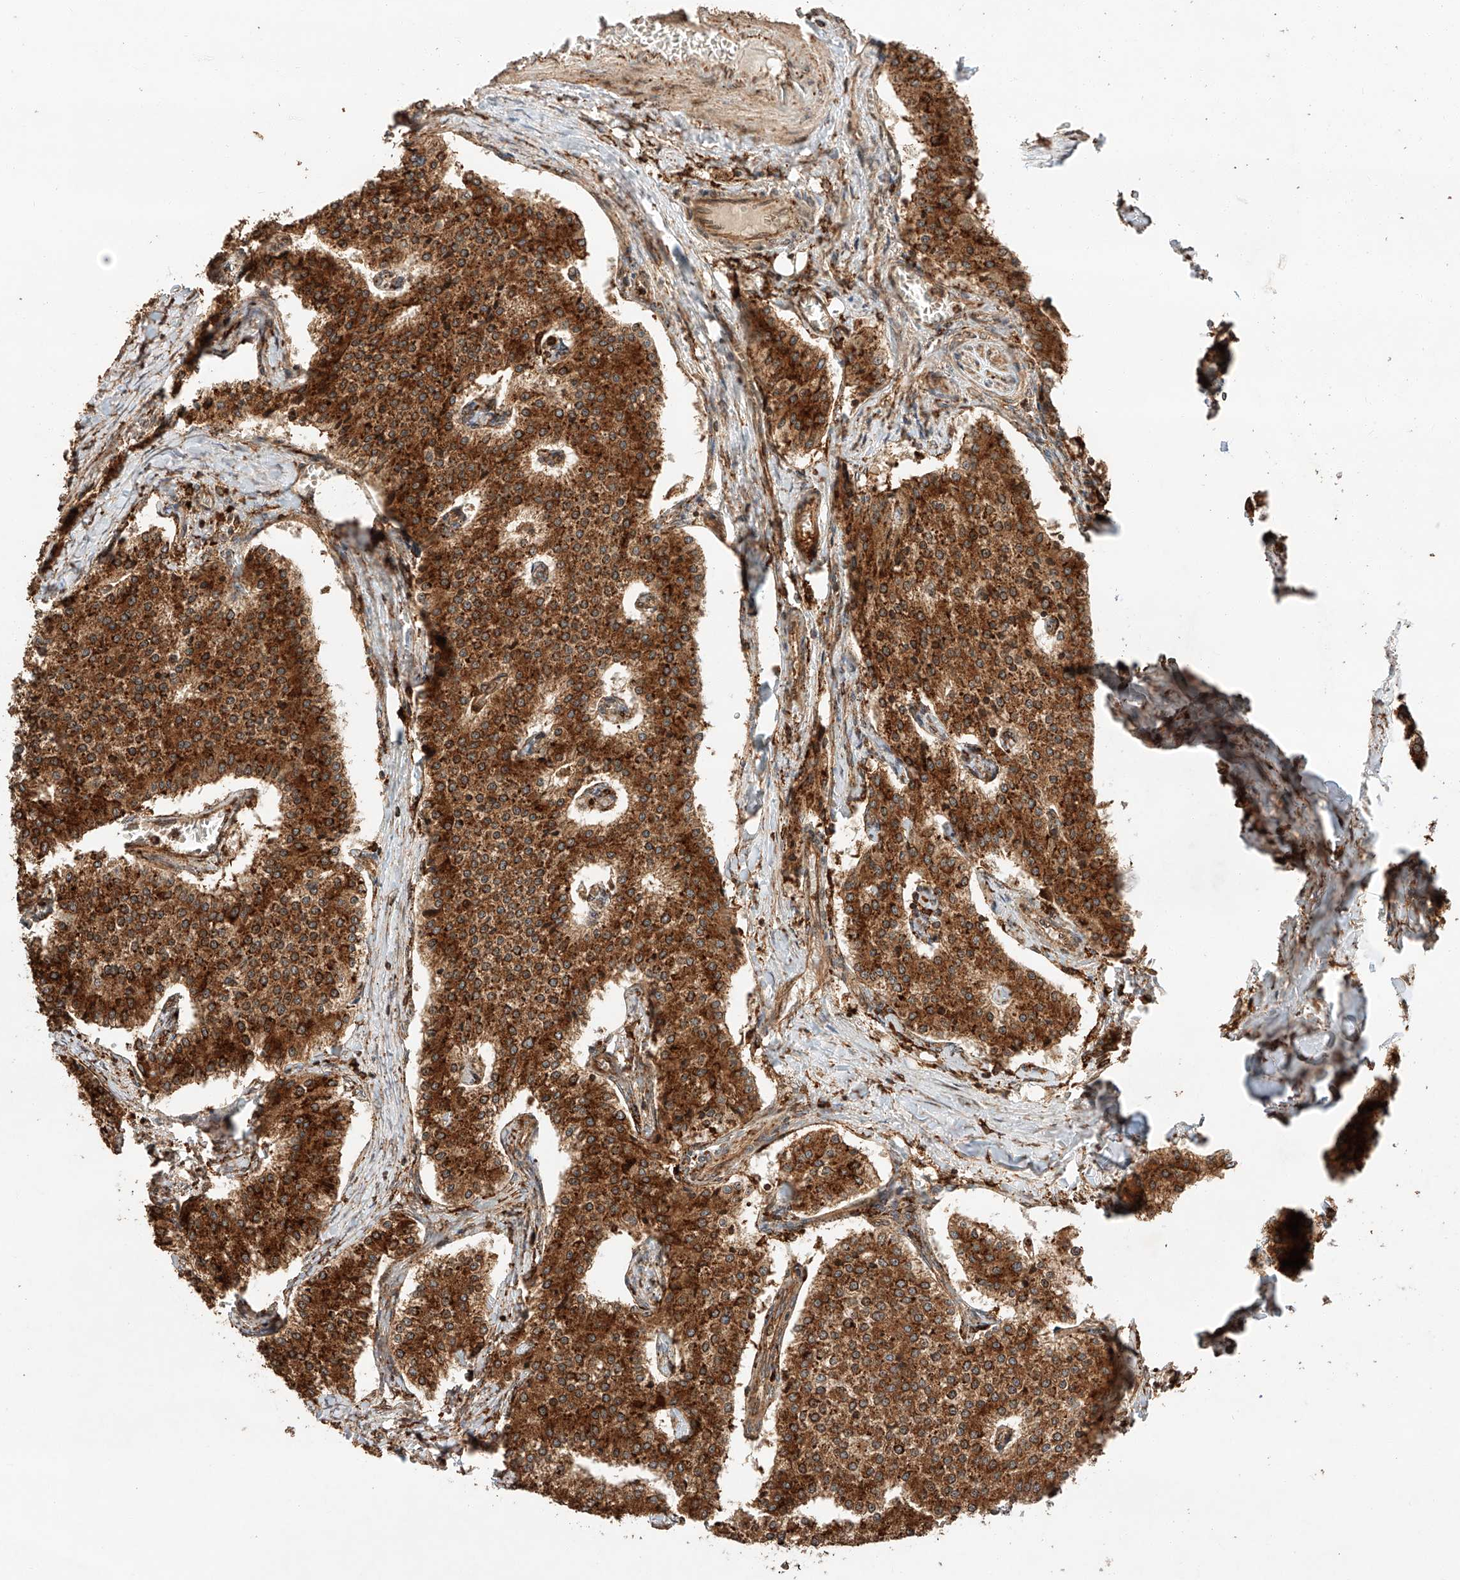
{"staining": {"intensity": "strong", "quantity": ">75%", "location": "cytoplasmic/membranous"}, "tissue": "carcinoid", "cell_type": "Tumor cells", "image_type": "cancer", "snomed": [{"axis": "morphology", "description": "Carcinoid, malignant, NOS"}, {"axis": "topography", "description": "Colon"}], "caption": "About >75% of tumor cells in human malignant carcinoid demonstrate strong cytoplasmic/membranous protein positivity as visualized by brown immunohistochemical staining.", "gene": "ZNF84", "patient": {"sex": "female", "age": 52}}